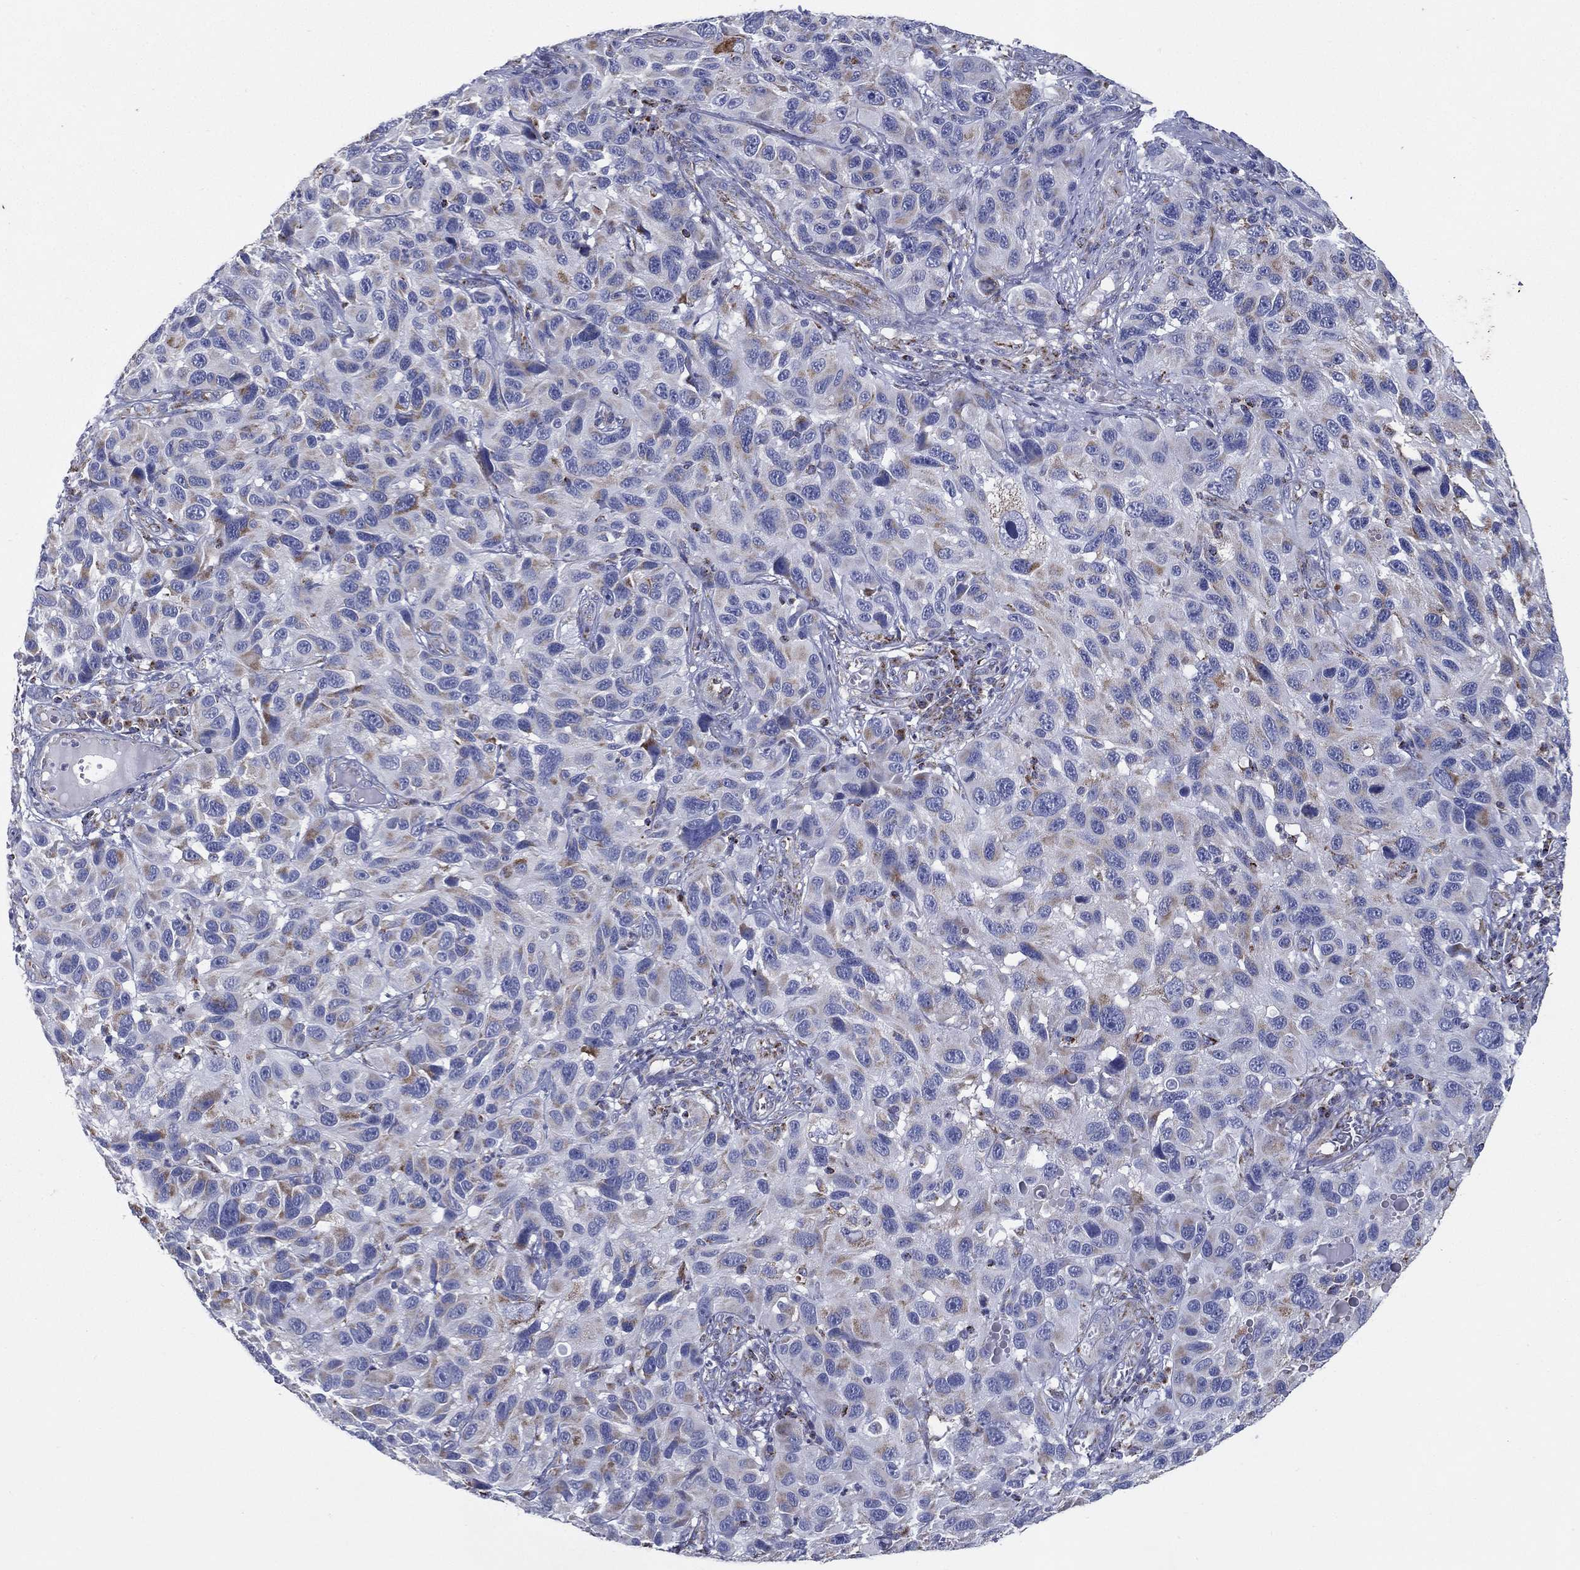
{"staining": {"intensity": "moderate", "quantity": "<25%", "location": "cytoplasmic/membranous"}, "tissue": "melanoma", "cell_type": "Tumor cells", "image_type": "cancer", "snomed": [{"axis": "morphology", "description": "Malignant melanoma, NOS"}, {"axis": "topography", "description": "Skin"}], "caption": "Immunohistochemical staining of human melanoma exhibits low levels of moderate cytoplasmic/membranous expression in about <25% of tumor cells.", "gene": "SFXN1", "patient": {"sex": "male", "age": 53}}